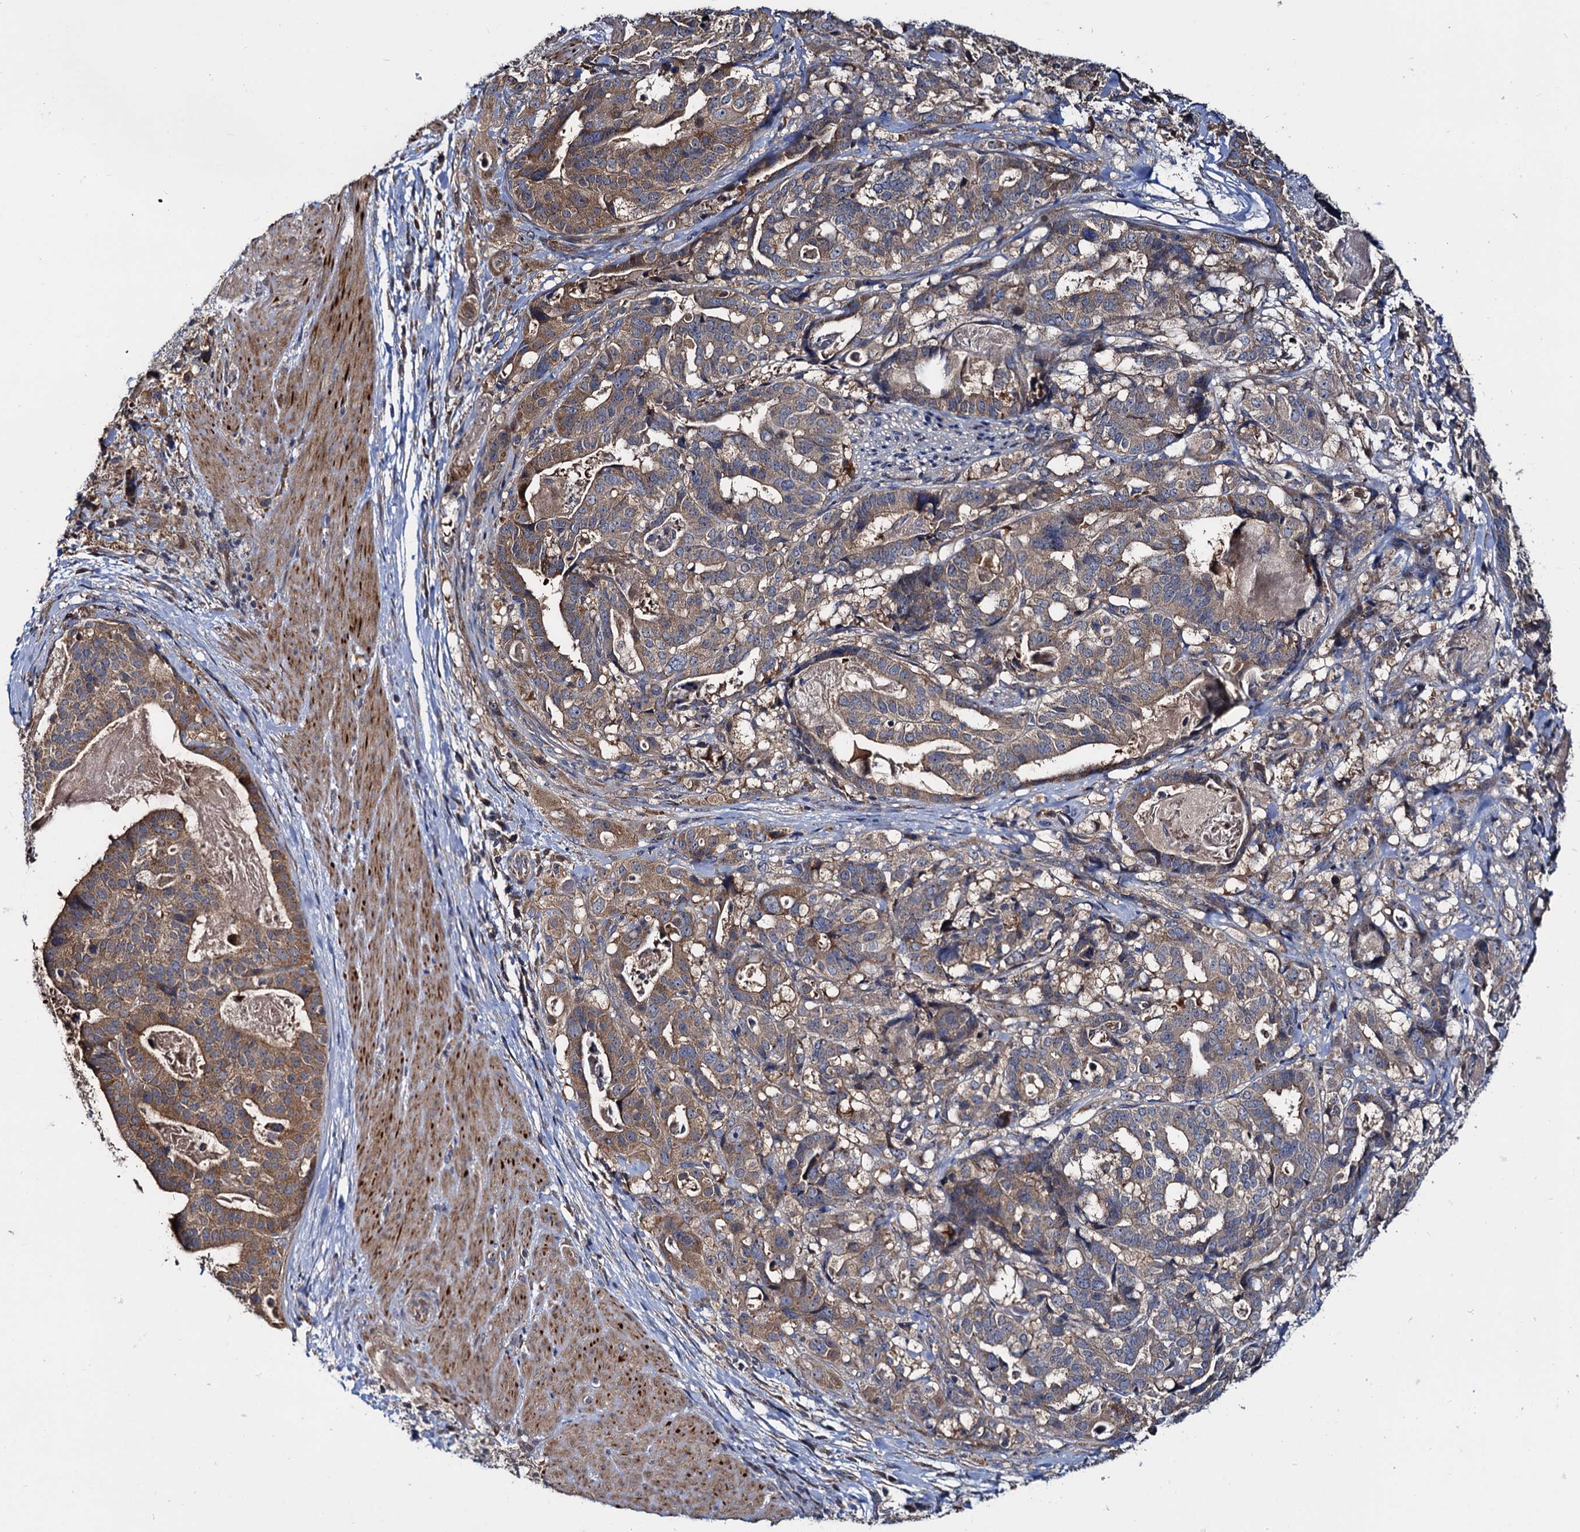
{"staining": {"intensity": "moderate", "quantity": "25%-75%", "location": "cytoplasmic/membranous"}, "tissue": "stomach cancer", "cell_type": "Tumor cells", "image_type": "cancer", "snomed": [{"axis": "morphology", "description": "Adenocarcinoma, NOS"}, {"axis": "topography", "description": "Stomach"}], "caption": "Stomach adenocarcinoma stained with DAB (3,3'-diaminobenzidine) IHC demonstrates medium levels of moderate cytoplasmic/membranous staining in approximately 25%-75% of tumor cells. Nuclei are stained in blue.", "gene": "CEP192", "patient": {"sex": "male", "age": 48}}